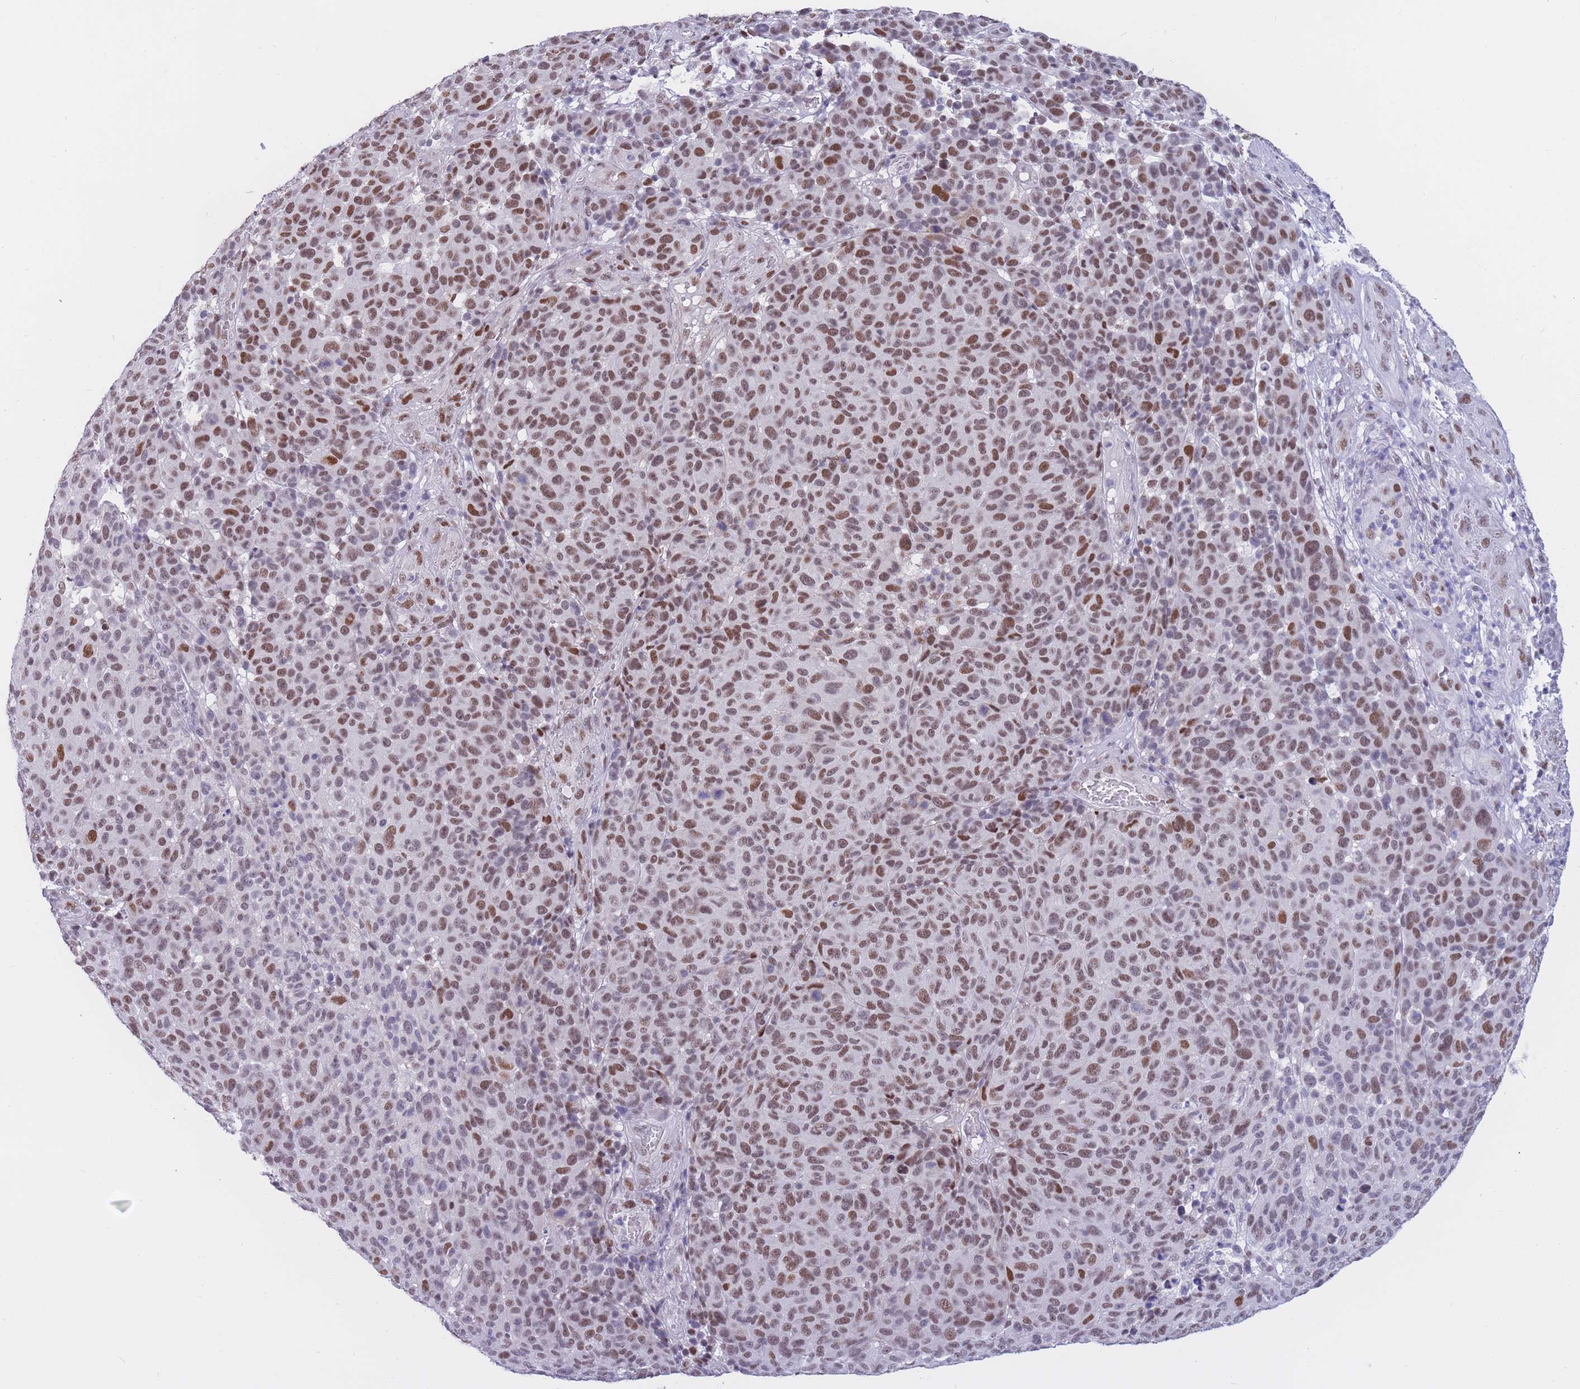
{"staining": {"intensity": "moderate", "quantity": ">75%", "location": "nuclear"}, "tissue": "melanoma", "cell_type": "Tumor cells", "image_type": "cancer", "snomed": [{"axis": "morphology", "description": "Malignant melanoma, NOS"}, {"axis": "topography", "description": "Skin"}], "caption": "Human malignant melanoma stained with a protein marker reveals moderate staining in tumor cells.", "gene": "NASP", "patient": {"sex": "male", "age": 49}}